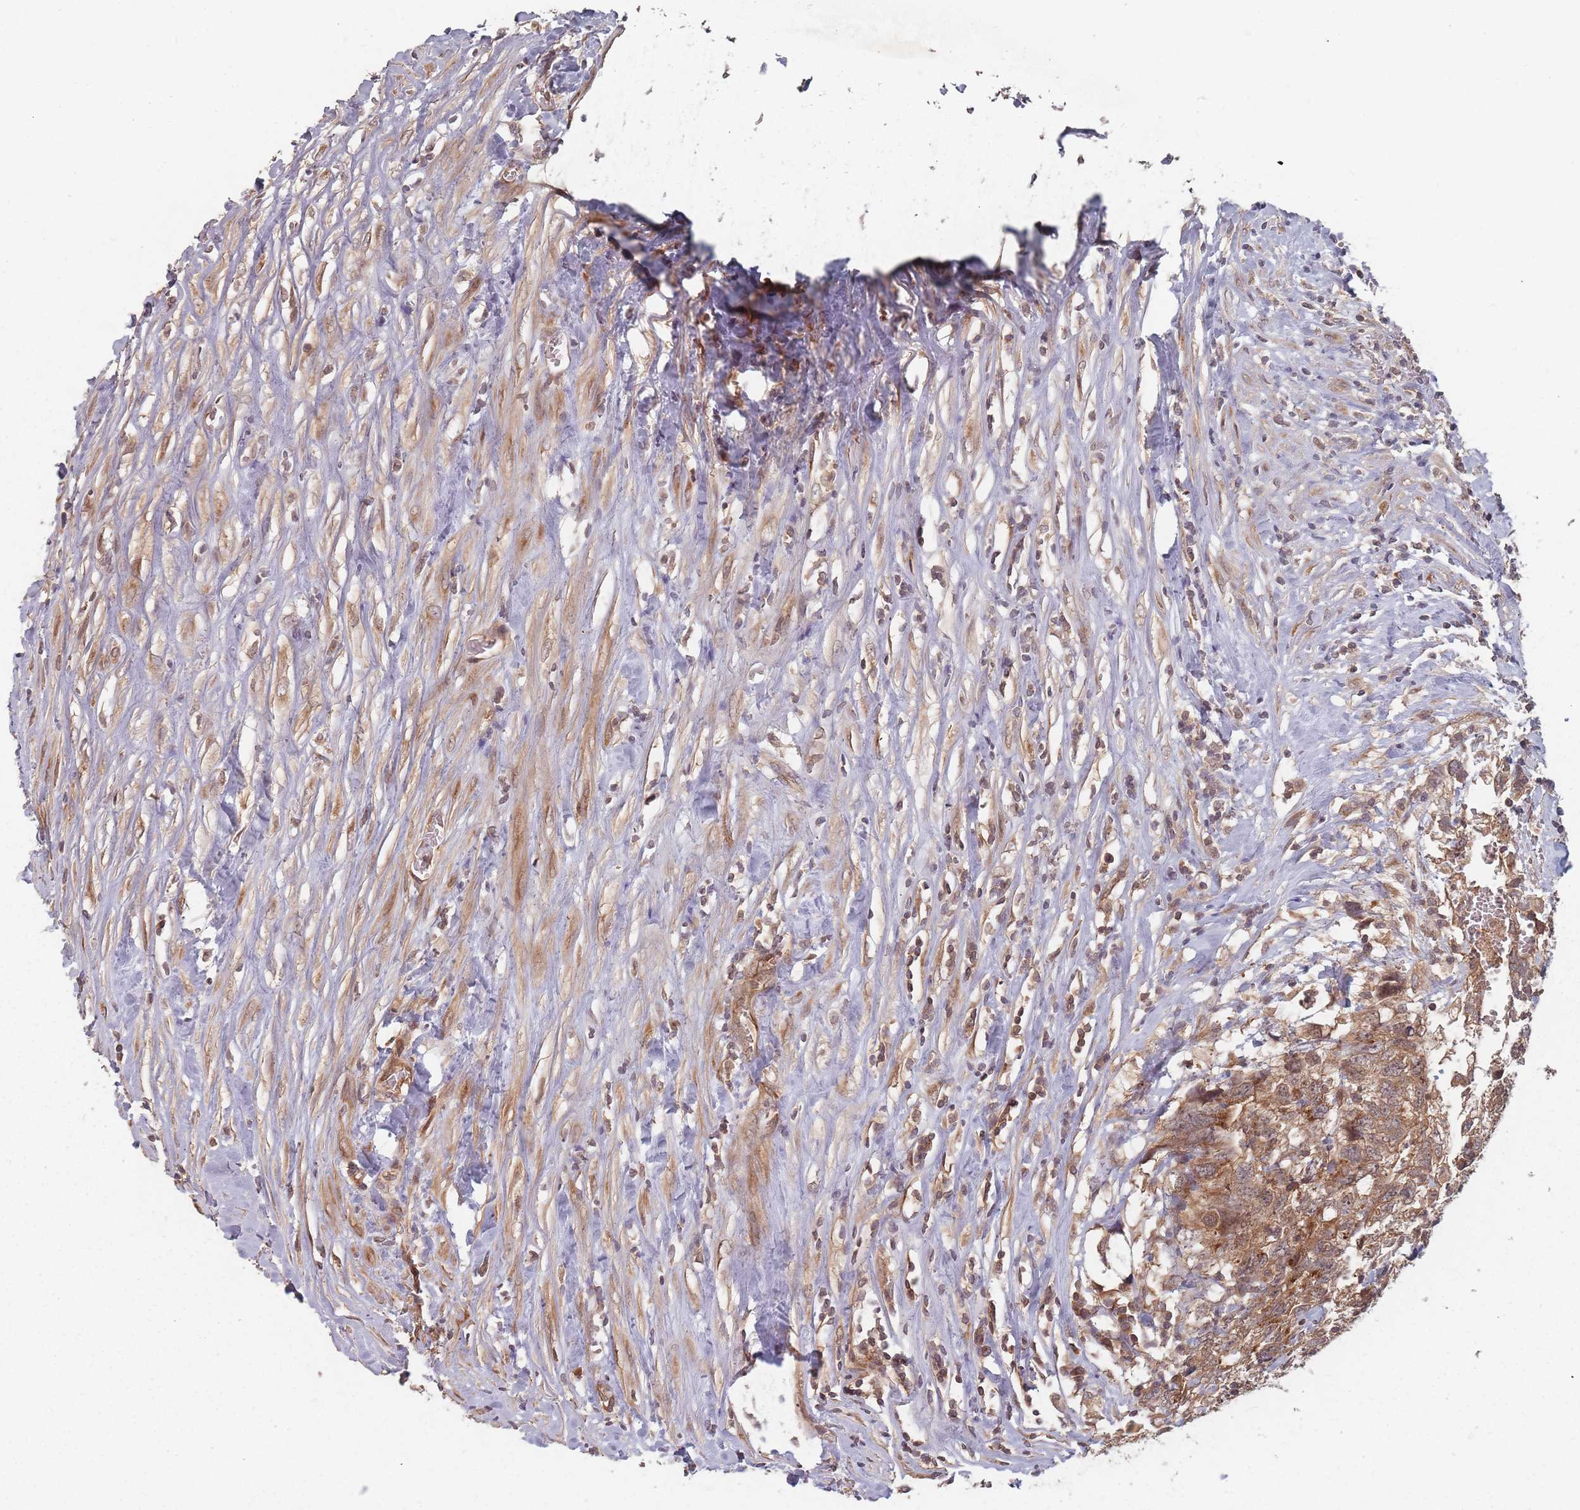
{"staining": {"intensity": "moderate", "quantity": ">75%", "location": "cytoplasmic/membranous"}, "tissue": "testis cancer", "cell_type": "Tumor cells", "image_type": "cancer", "snomed": [{"axis": "morphology", "description": "Seminoma, NOS"}, {"axis": "morphology", "description": "Carcinoma, Embryonal, NOS"}, {"axis": "topography", "description": "Testis"}], "caption": "Immunohistochemical staining of seminoma (testis) shows medium levels of moderate cytoplasmic/membranous positivity in approximately >75% of tumor cells.", "gene": "C3orf14", "patient": {"sex": "male", "age": 29}}